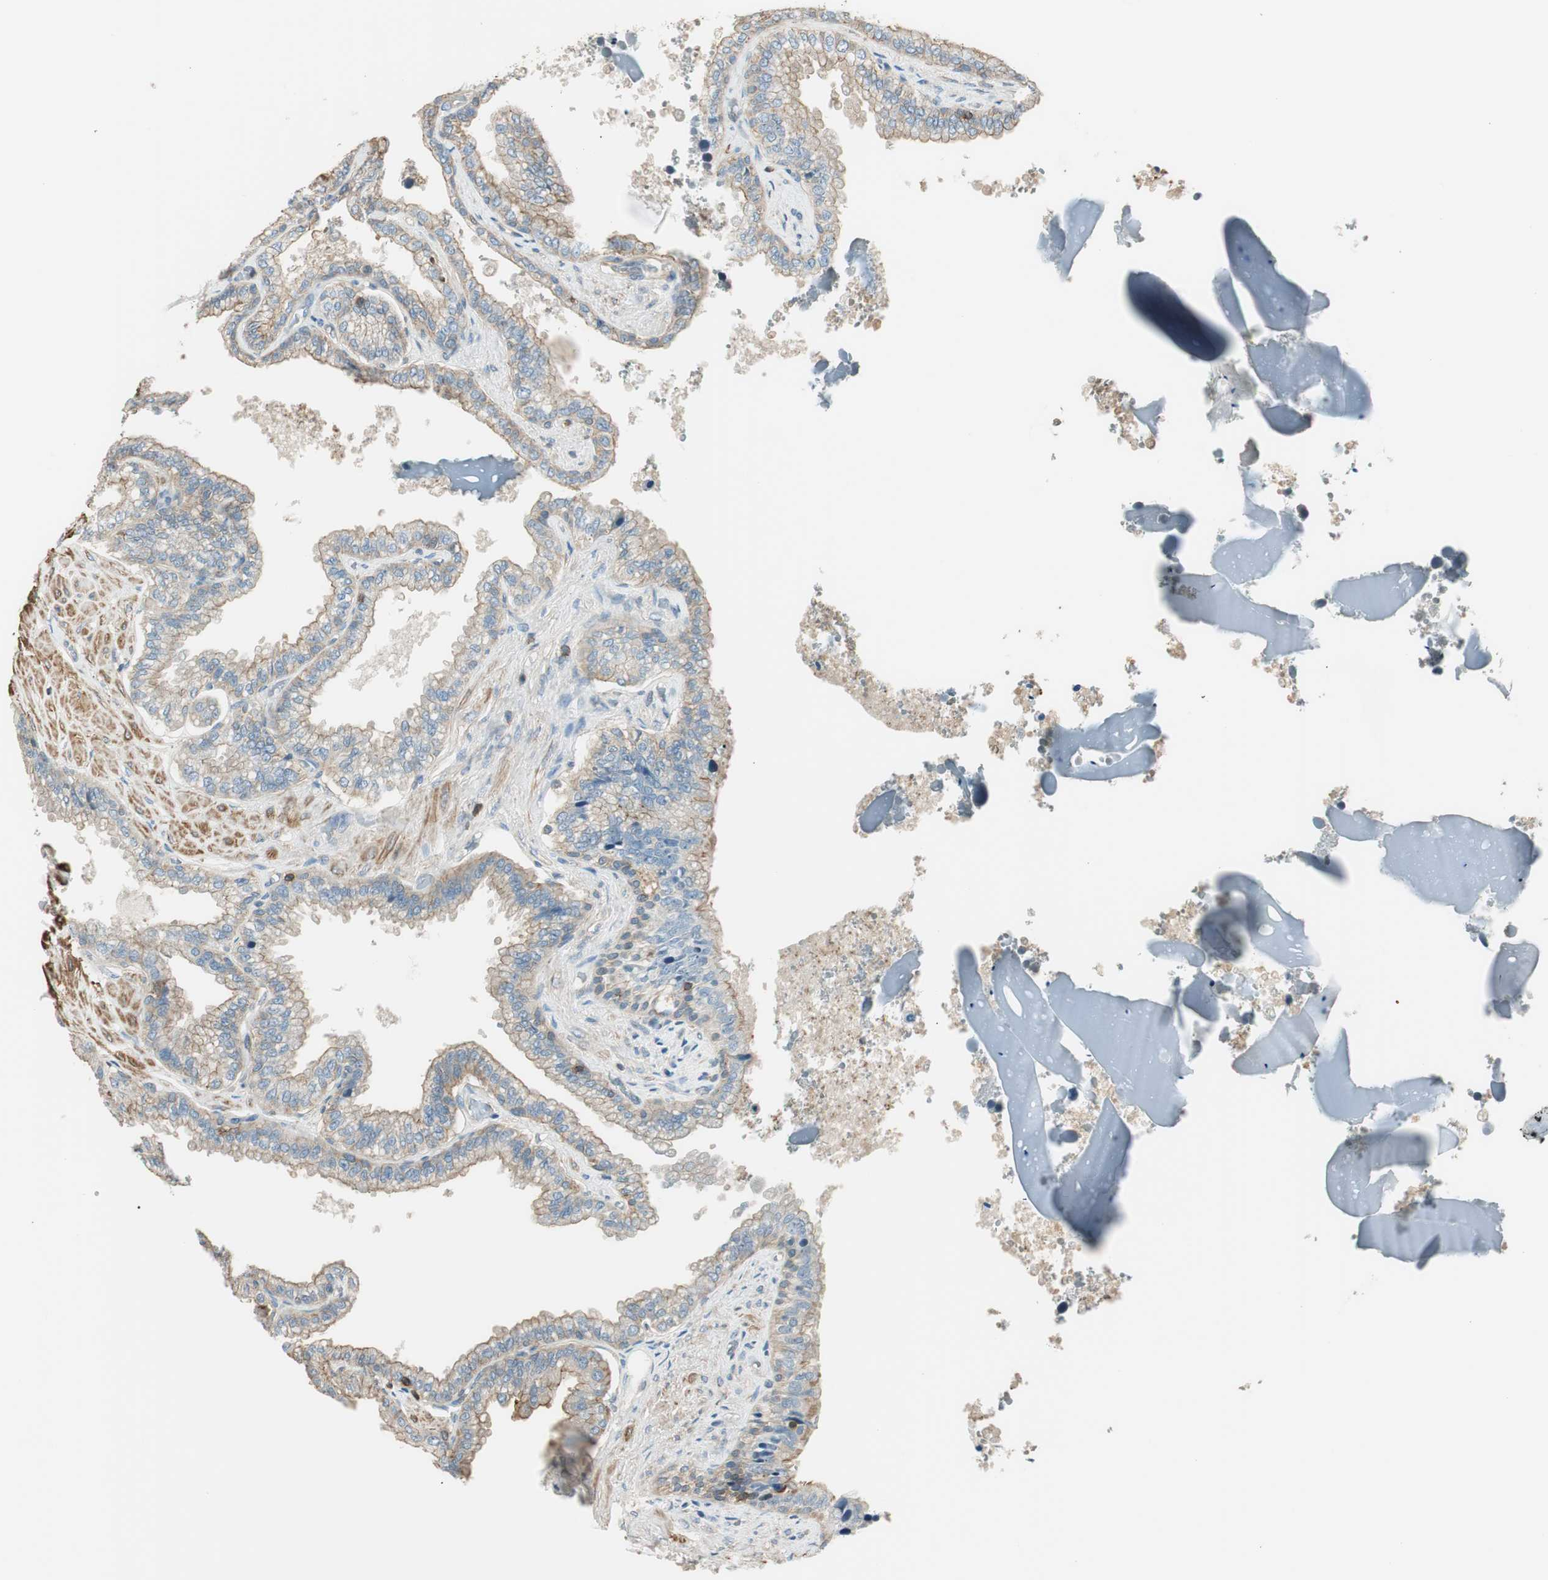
{"staining": {"intensity": "weak", "quantity": "25%-75%", "location": "cytoplasmic/membranous"}, "tissue": "seminal vesicle", "cell_type": "Glandular cells", "image_type": "normal", "snomed": [{"axis": "morphology", "description": "Normal tissue, NOS"}, {"axis": "topography", "description": "Seminal veicle"}], "caption": "Glandular cells exhibit low levels of weak cytoplasmic/membranous expression in approximately 25%-75% of cells in normal human seminal vesicle.", "gene": "PI4K2B", "patient": {"sex": "male", "age": 46}}